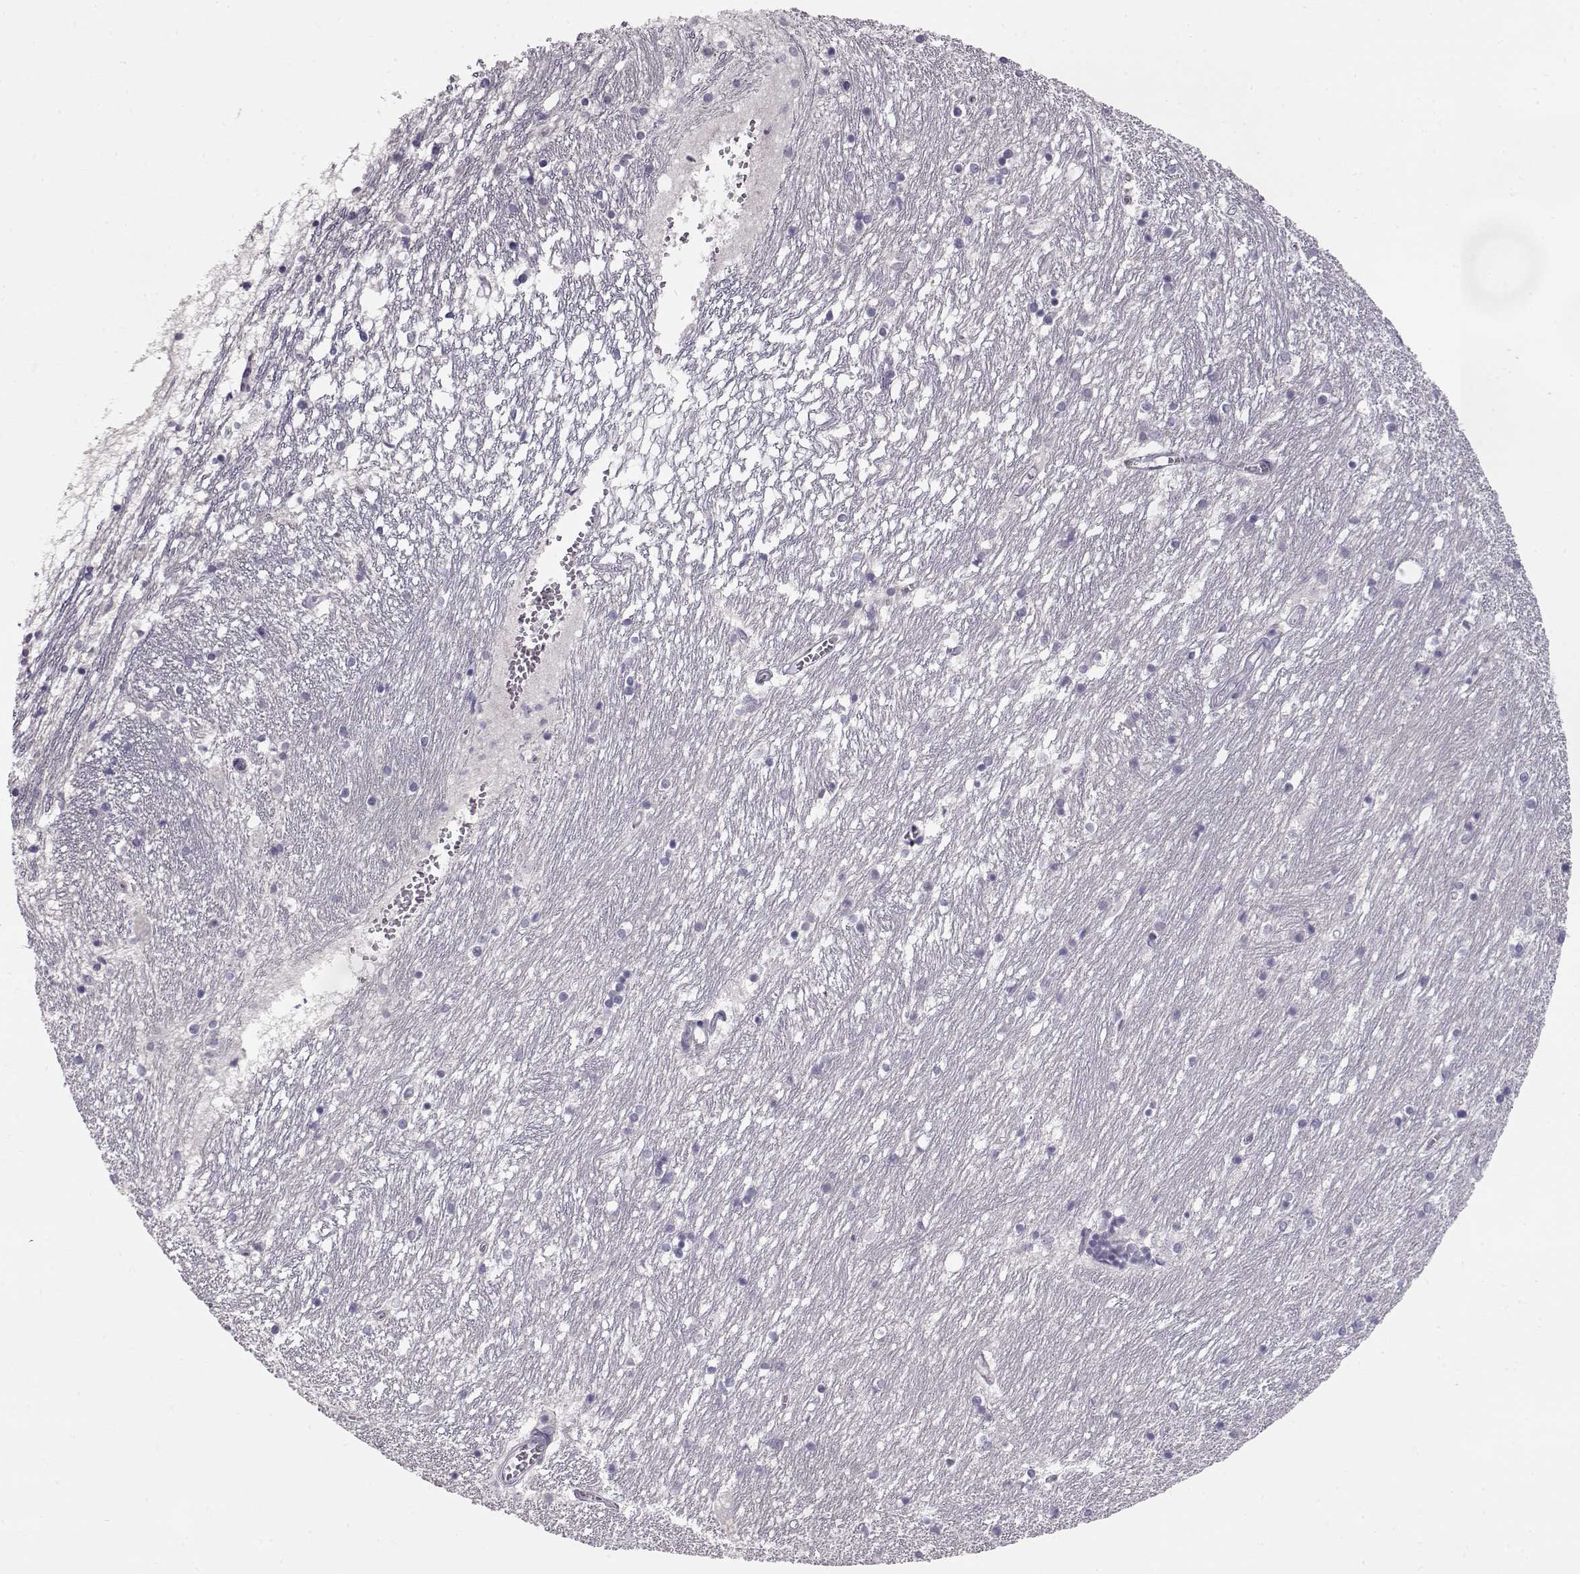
{"staining": {"intensity": "negative", "quantity": "none", "location": "none"}, "tissue": "caudate", "cell_type": "Glial cells", "image_type": "normal", "snomed": [{"axis": "morphology", "description": "Normal tissue, NOS"}, {"axis": "topography", "description": "Lateral ventricle wall"}], "caption": "Caudate stained for a protein using immunohistochemistry demonstrates no expression glial cells.", "gene": "GRK1", "patient": {"sex": "female", "age": 71}}